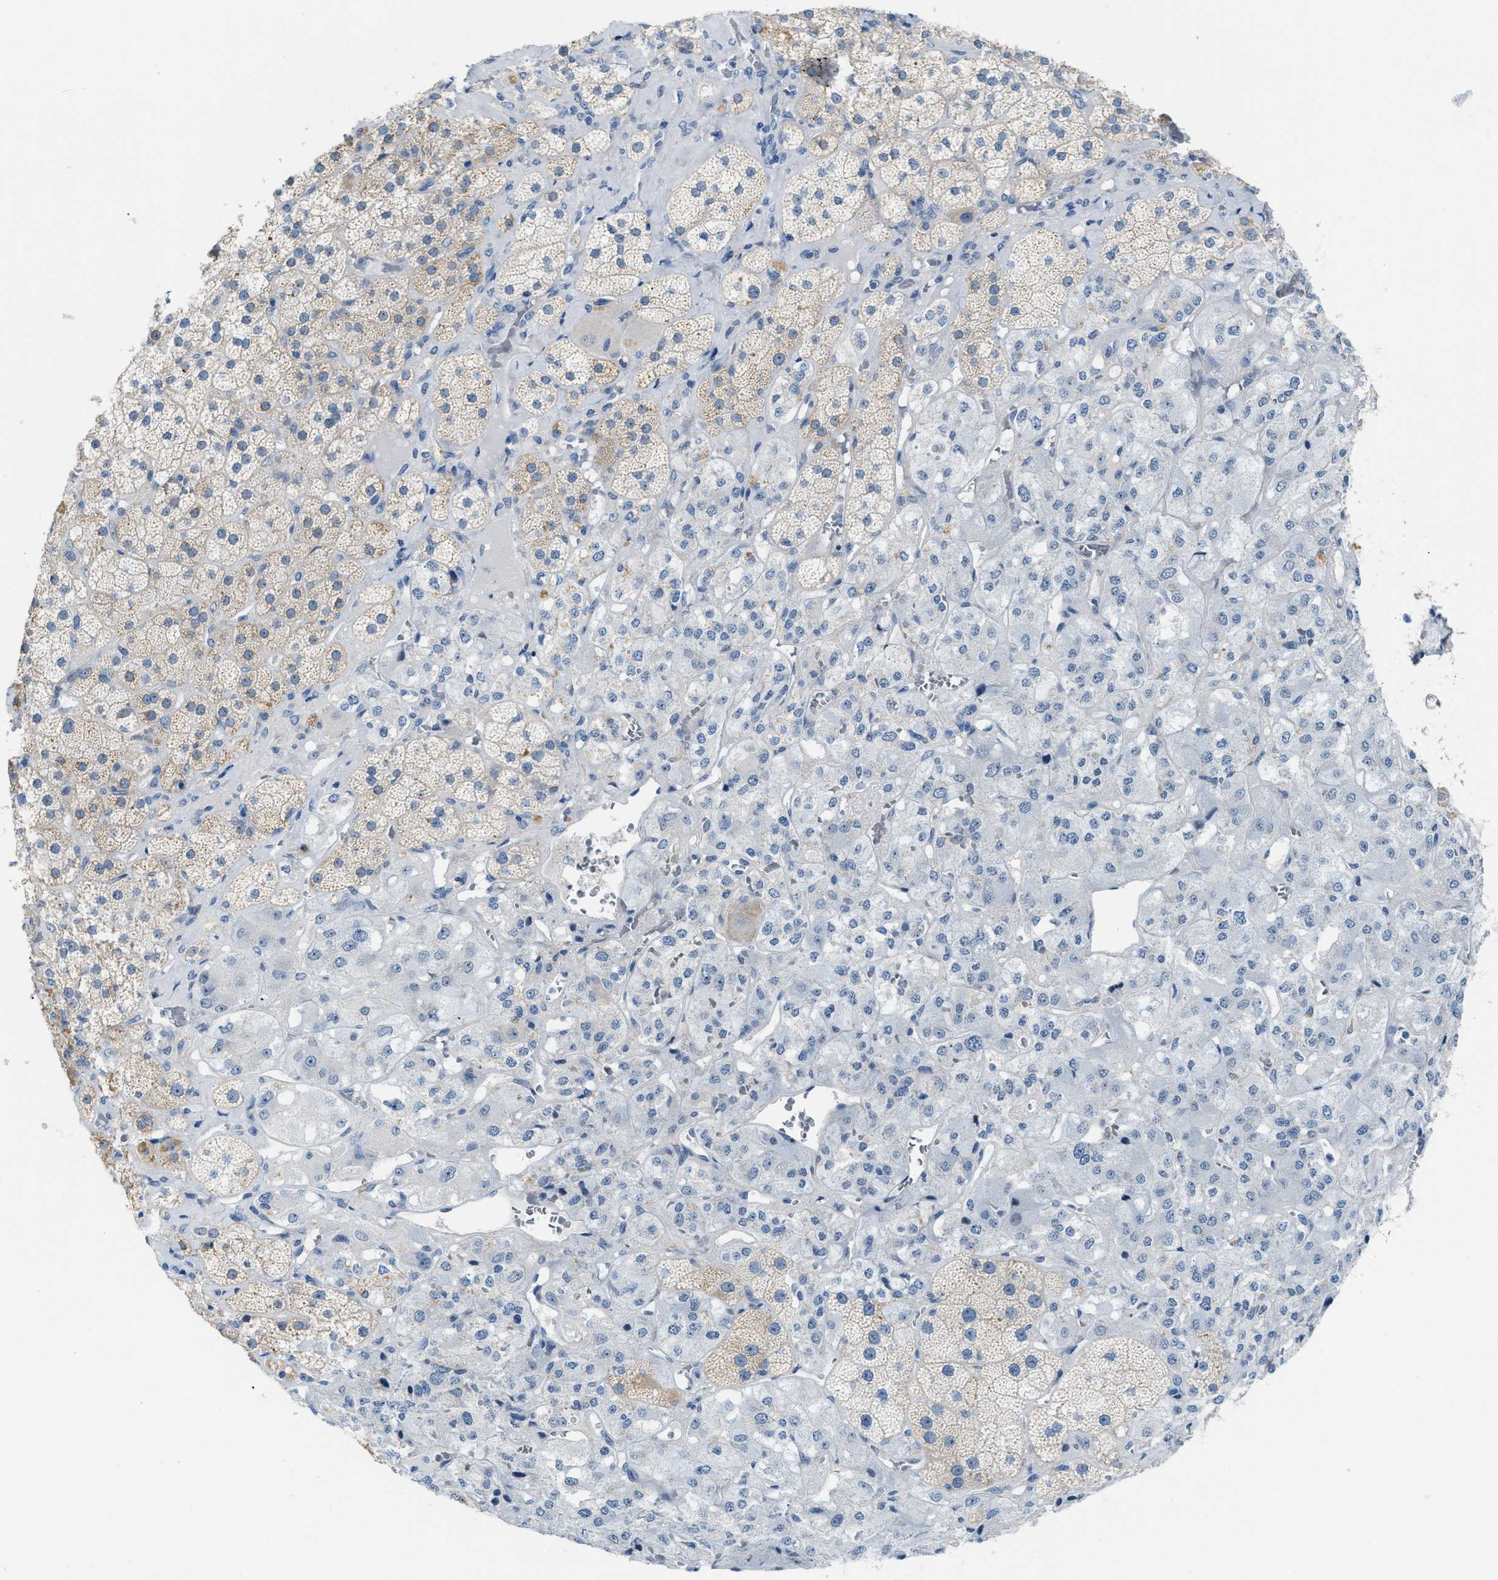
{"staining": {"intensity": "moderate", "quantity": "<25%", "location": "cytoplasmic/membranous"}, "tissue": "adrenal gland", "cell_type": "Glandular cells", "image_type": "normal", "snomed": [{"axis": "morphology", "description": "Normal tissue, NOS"}, {"axis": "topography", "description": "Adrenal gland"}], "caption": "Immunohistochemistry image of unremarkable adrenal gland stained for a protein (brown), which shows low levels of moderate cytoplasmic/membranous expression in approximately <25% of glandular cells.", "gene": "PHRF1", "patient": {"sex": "male", "age": 57}}